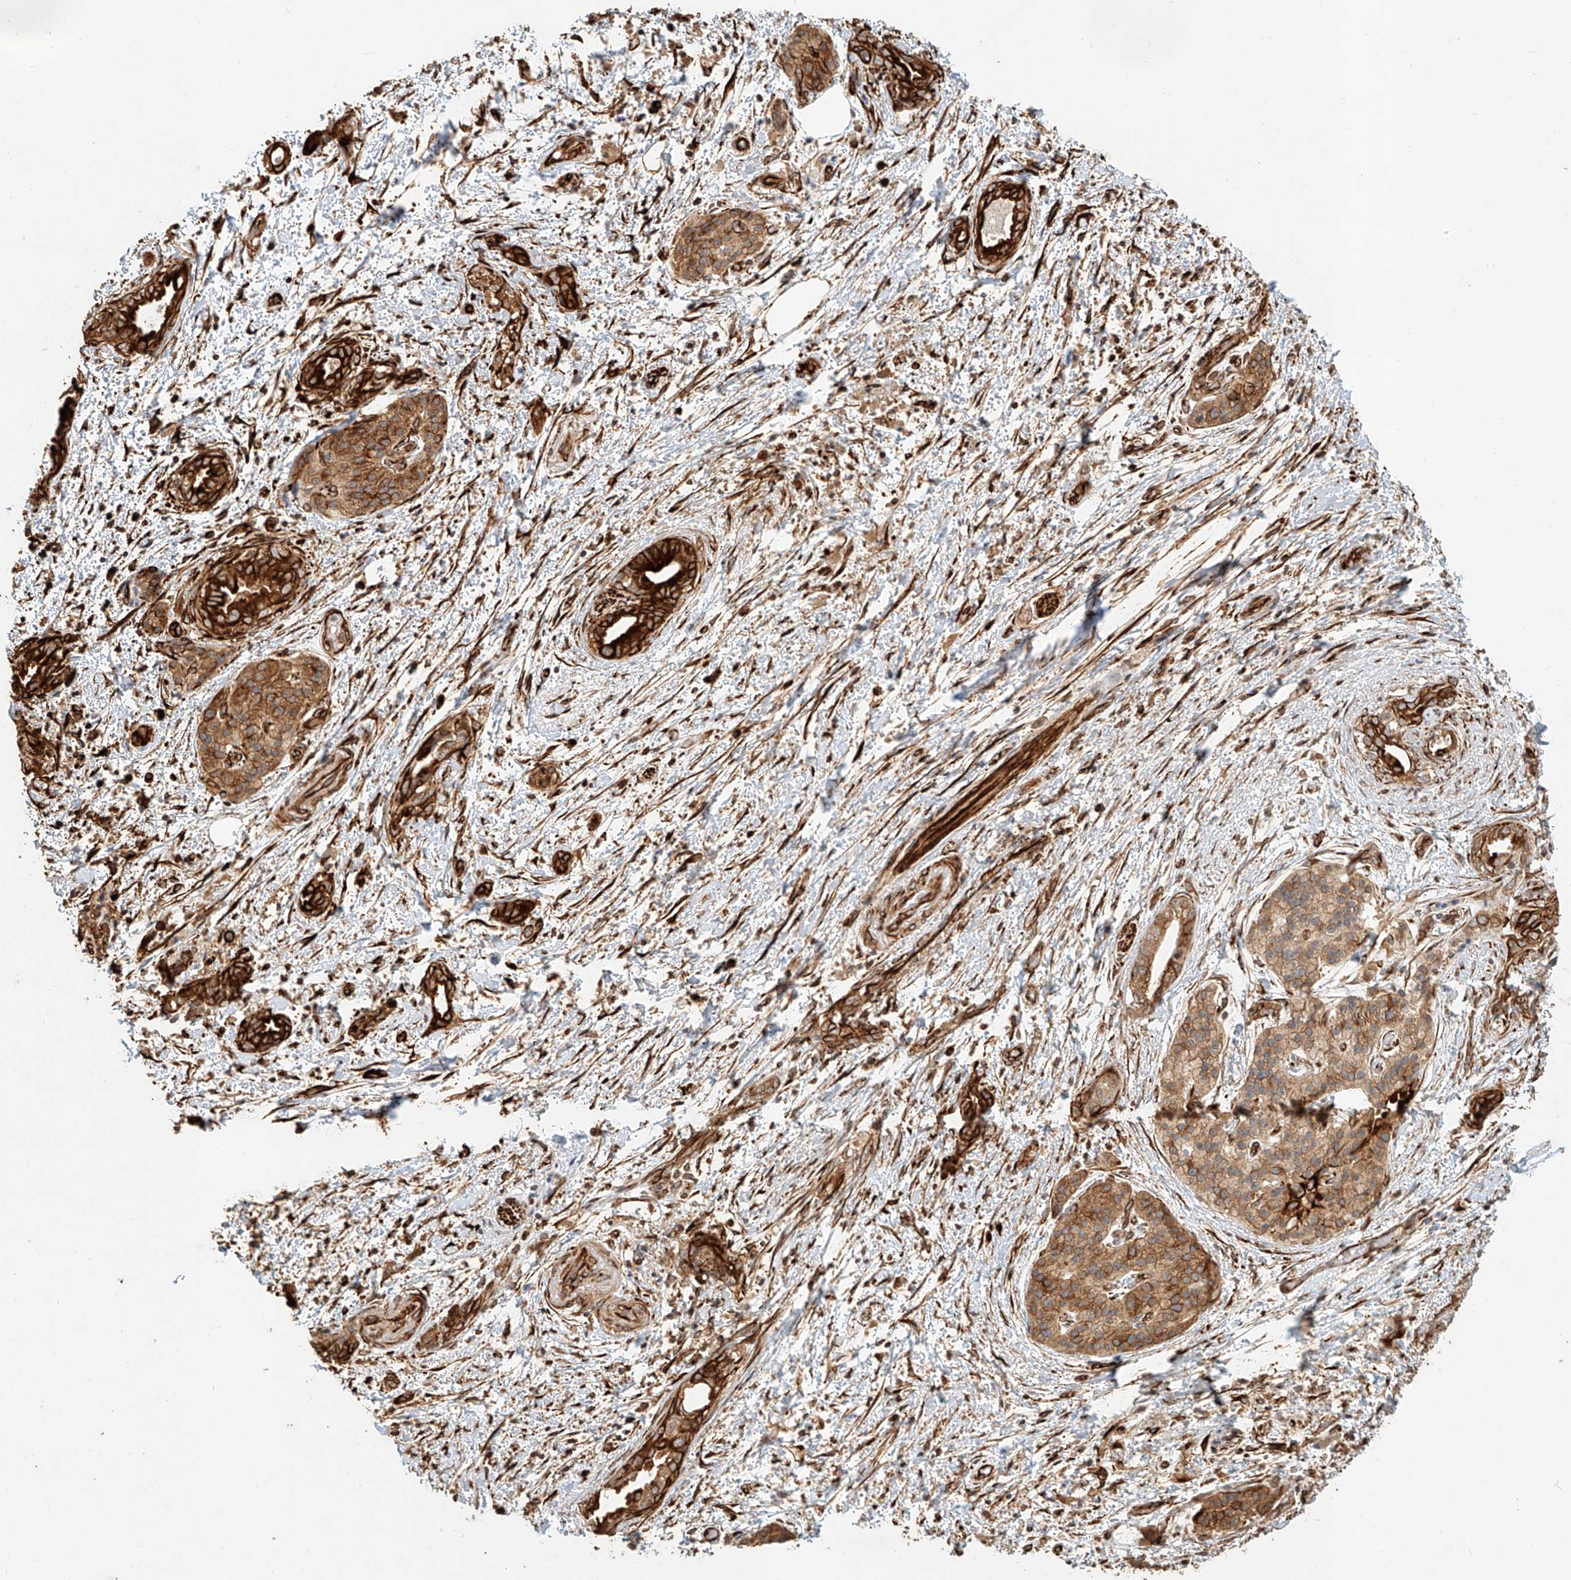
{"staining": {"intensity": "moderate", "quantity": ">75%", "location": "cytoplasmic/membranous"}, "tissue": "pancreatic cancer", "cell_type": "Tumor cells", "image_type": "cancer", "snomed": [{"axis": "morphology", "description": "Normal tissue, NOS"}, {"axis": "morphology", "description": "Adenocarcinoma, NOS"}, {"axis": "topography", "description": "Pancreas"}, {"axis": "topography", "description": "Peripheral nerve tissue"}], "caption": "Brown immunohistochemical staining in pancreatic cancer (adenocarcinoma) displays moderate cytoplasmic/membranous expression in approximately >75% of tumor cells.", "gene": "NAP1L1", "patient": {"sex": "female", "age": 63}}